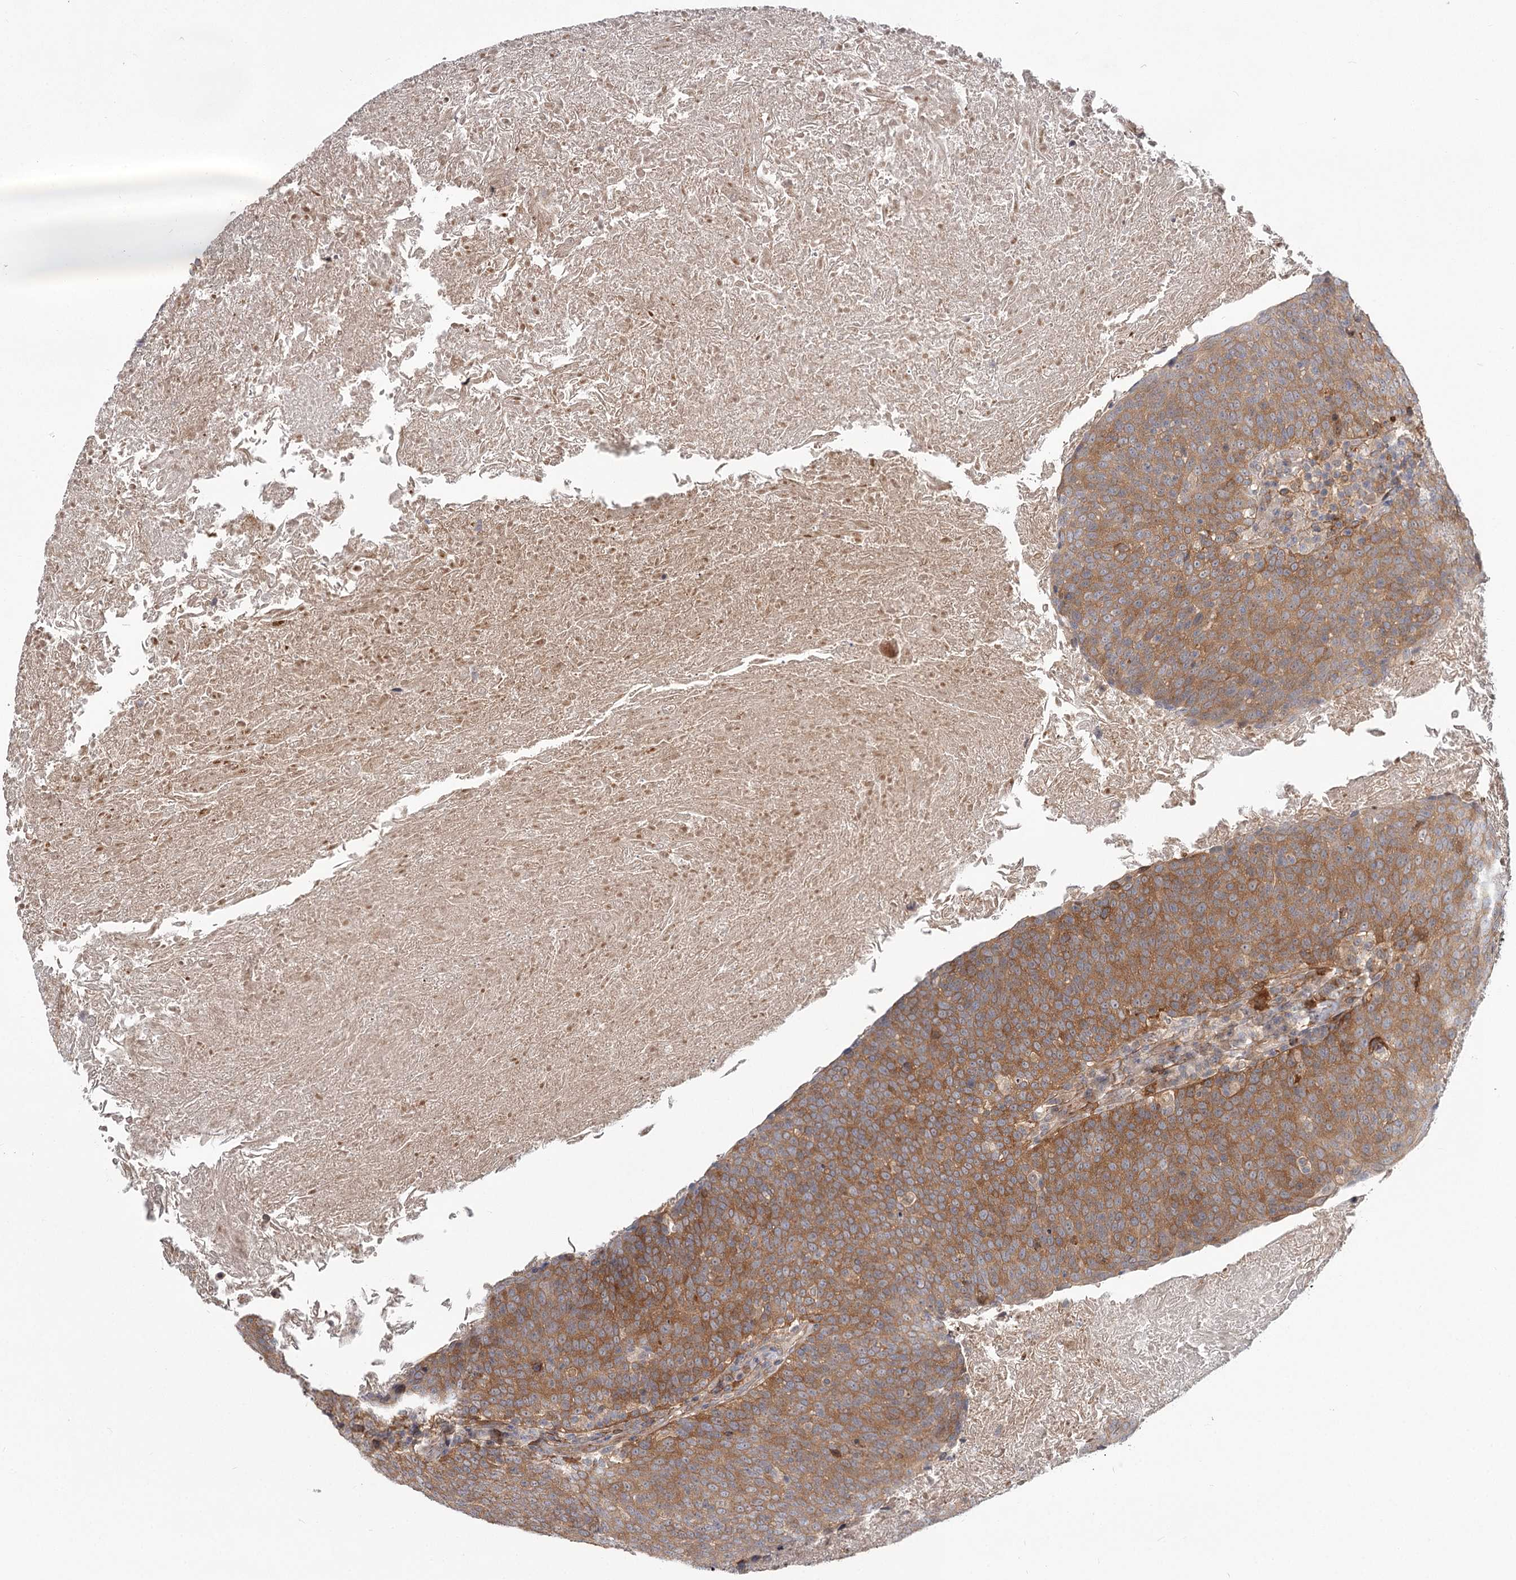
{"staining": {"intensity": "moderate", "quantity": ">75%", "location": "cytoplasmic/membranous"}, "tissue": "head and neck cancer", "cell_type": "Tumor cells", "image_type": "cancer", "snomed": [{"axis": "morphology", "description": "Squamous cell carcinoma, NOS"}, {"axis": "morphology", "description": "Squamous cell carcinoma, metastatic, NOS"}, {"axis": "topography", "description": "Lymph node"}, {"axis": "topography", "description": "Head-Neck"}], "caption": "A medium amount of moderate cytoplasmic/membranous staining is identified in about >75% of tumor cells in head and neck cancer tissue.", "gene": "CCNG2", "patient": {"sex": "male", "age": 62}}